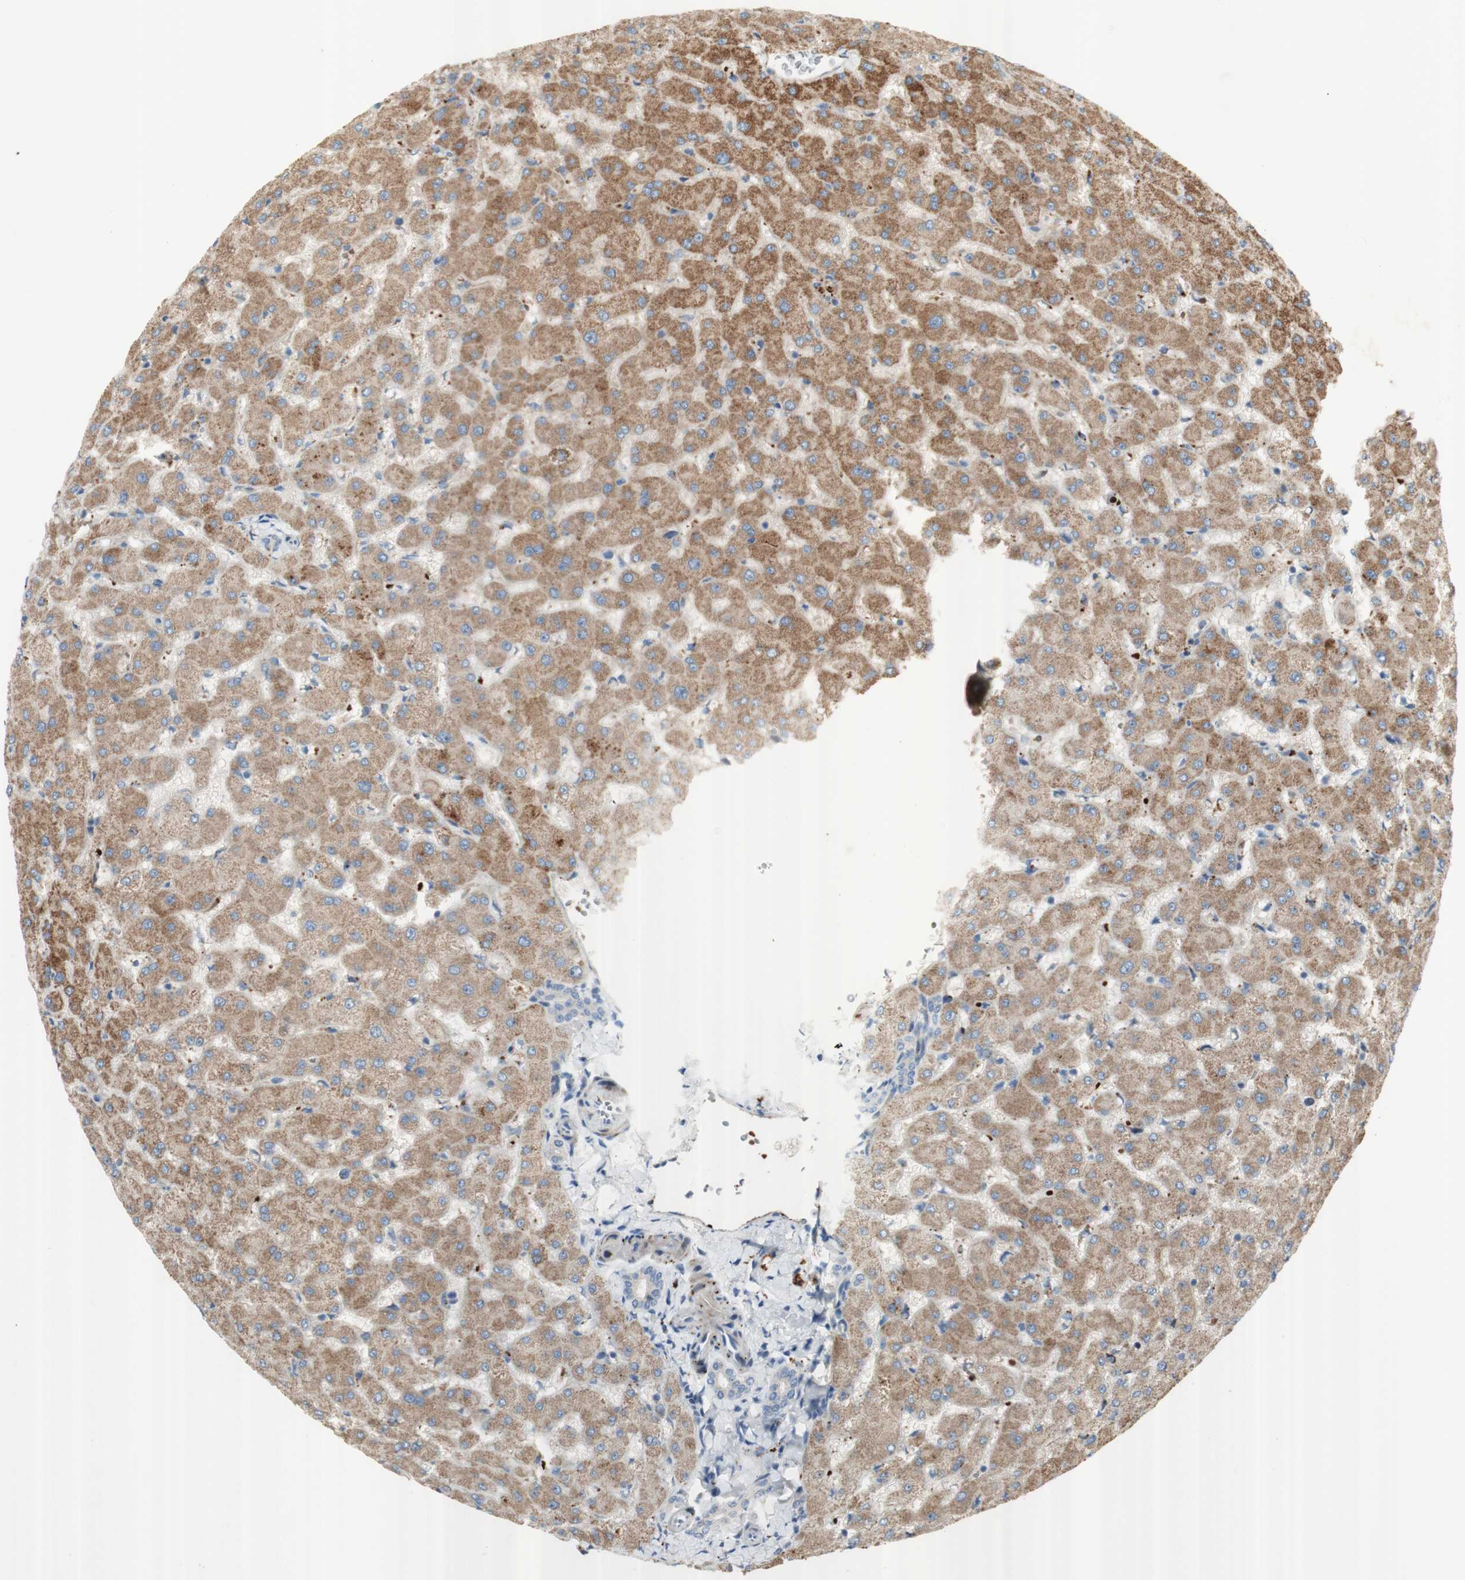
{"staining": {"intensity": "negative", "quantity": "none", "location": "none"}, "tissue": "liver", "cell_type": "Cholangiocytes", "image_type": "normal", "snomed": [{"axis": "morphology", "description": "Normal tissue, NOS"}, {"axis": "topography", "description": "Liver"}], "caption": "Human liver stained for a protein using immunohistochemistry shows no staining in cholangiocytes.", "gene": "GAN", "patient": {"sex": "female", "age": 63}}